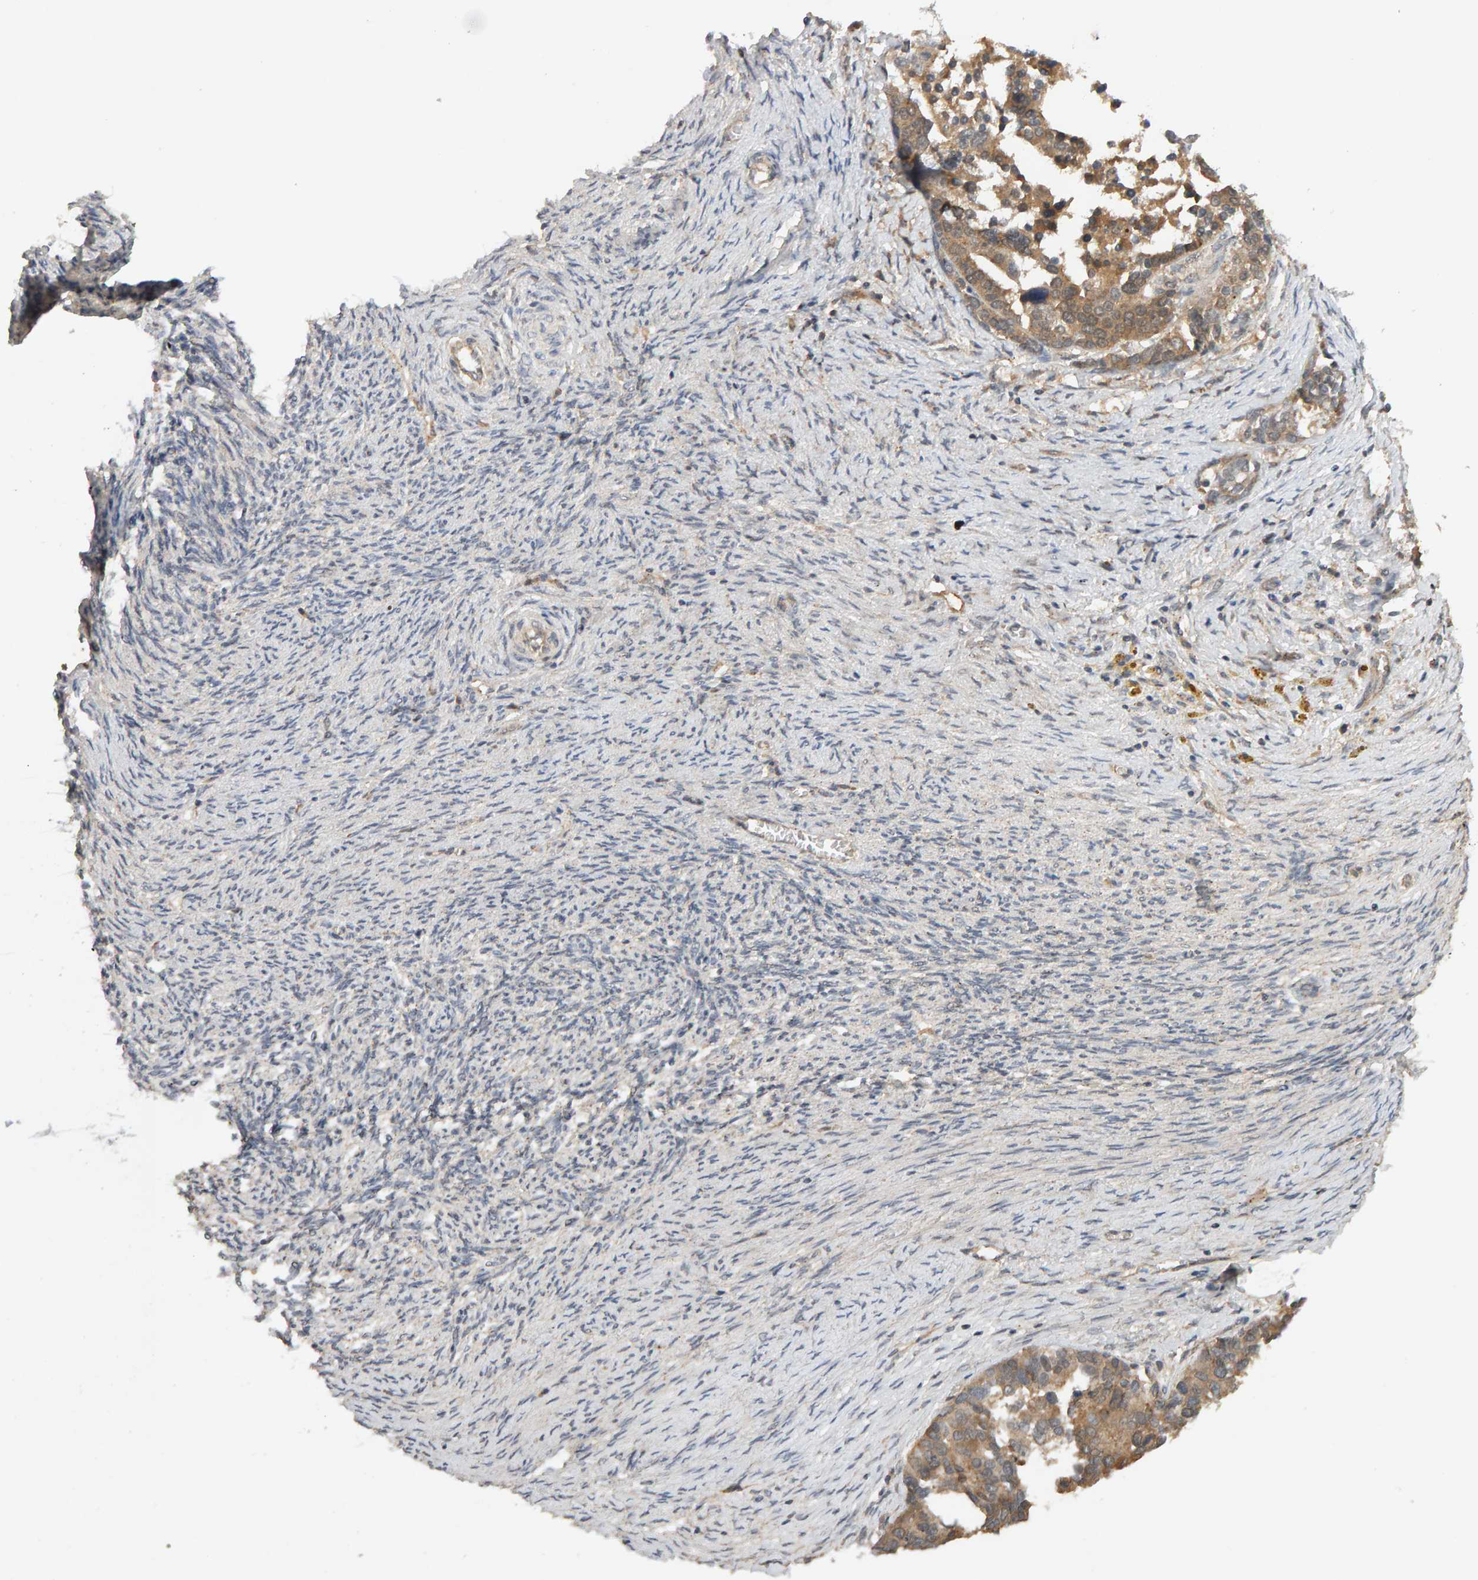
{"staining": {"intensity": "weak", "quantity": ">75%", "location": "cytoplasmic/membranous"}, "tissue": "ovarian cancer", "cell_type": "Tumor cells", "image_type": "cancer", "snomed": [{"axis": "morphology", "description": "Cystadenocarcinoma, serous, NOS"}, {"axis": "topography", "description": "Ovary"}], "caption": "Ovarian cancer stained with DAB (3,3'-diaminobenzidine) immunohistochemistry (IHC) displays low levels of weak cytoplasmic/membranous staining in approximately >75% of tumor cells.", "gene": "DNAJC7", "patient": {"sex": "female", "age": 44}}